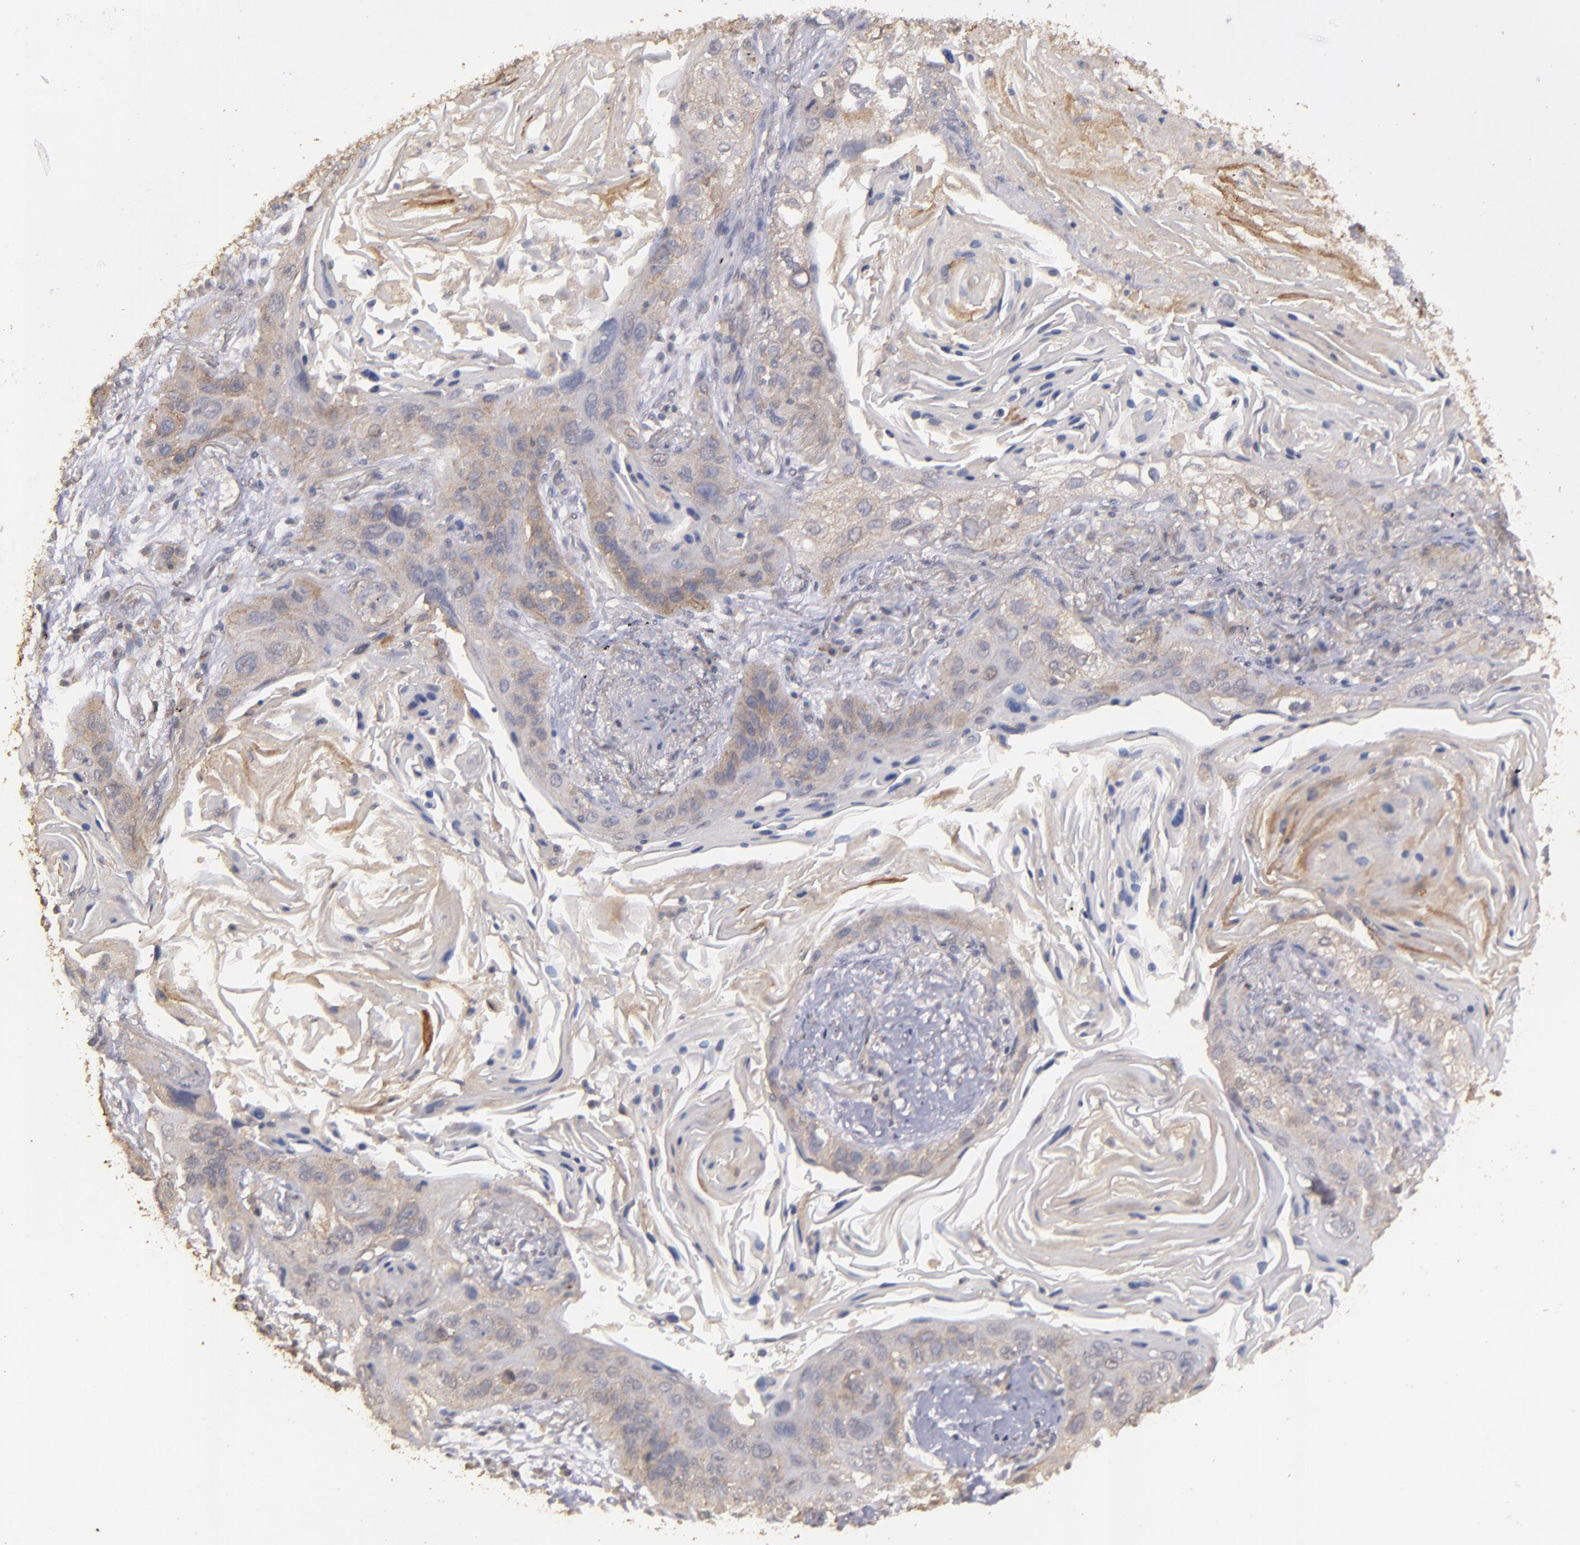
{"staining": {"intensity": "weak", "quantity": "25%-75%", "location": "cytoplasmic/membranous"}, "tissue": "lung cancer", "cell_type": "Tumor cells", "image_type": "cancer", "snomed": [{"axis": "morphology", "description": "Squamous cell carcinoma, NOS"}, {"axis": "topography", "description": "Lung"}], "caption": "A histopathology image showing weak cytoplasmic/membranous positivity in about 25%-75% of tumor cells in lung cancer (squamous cell carcinoma), as visualized by brown immunohistochemical staining.", "gene": "FAT1", "patient": {"sex": "female", "age": 67}}